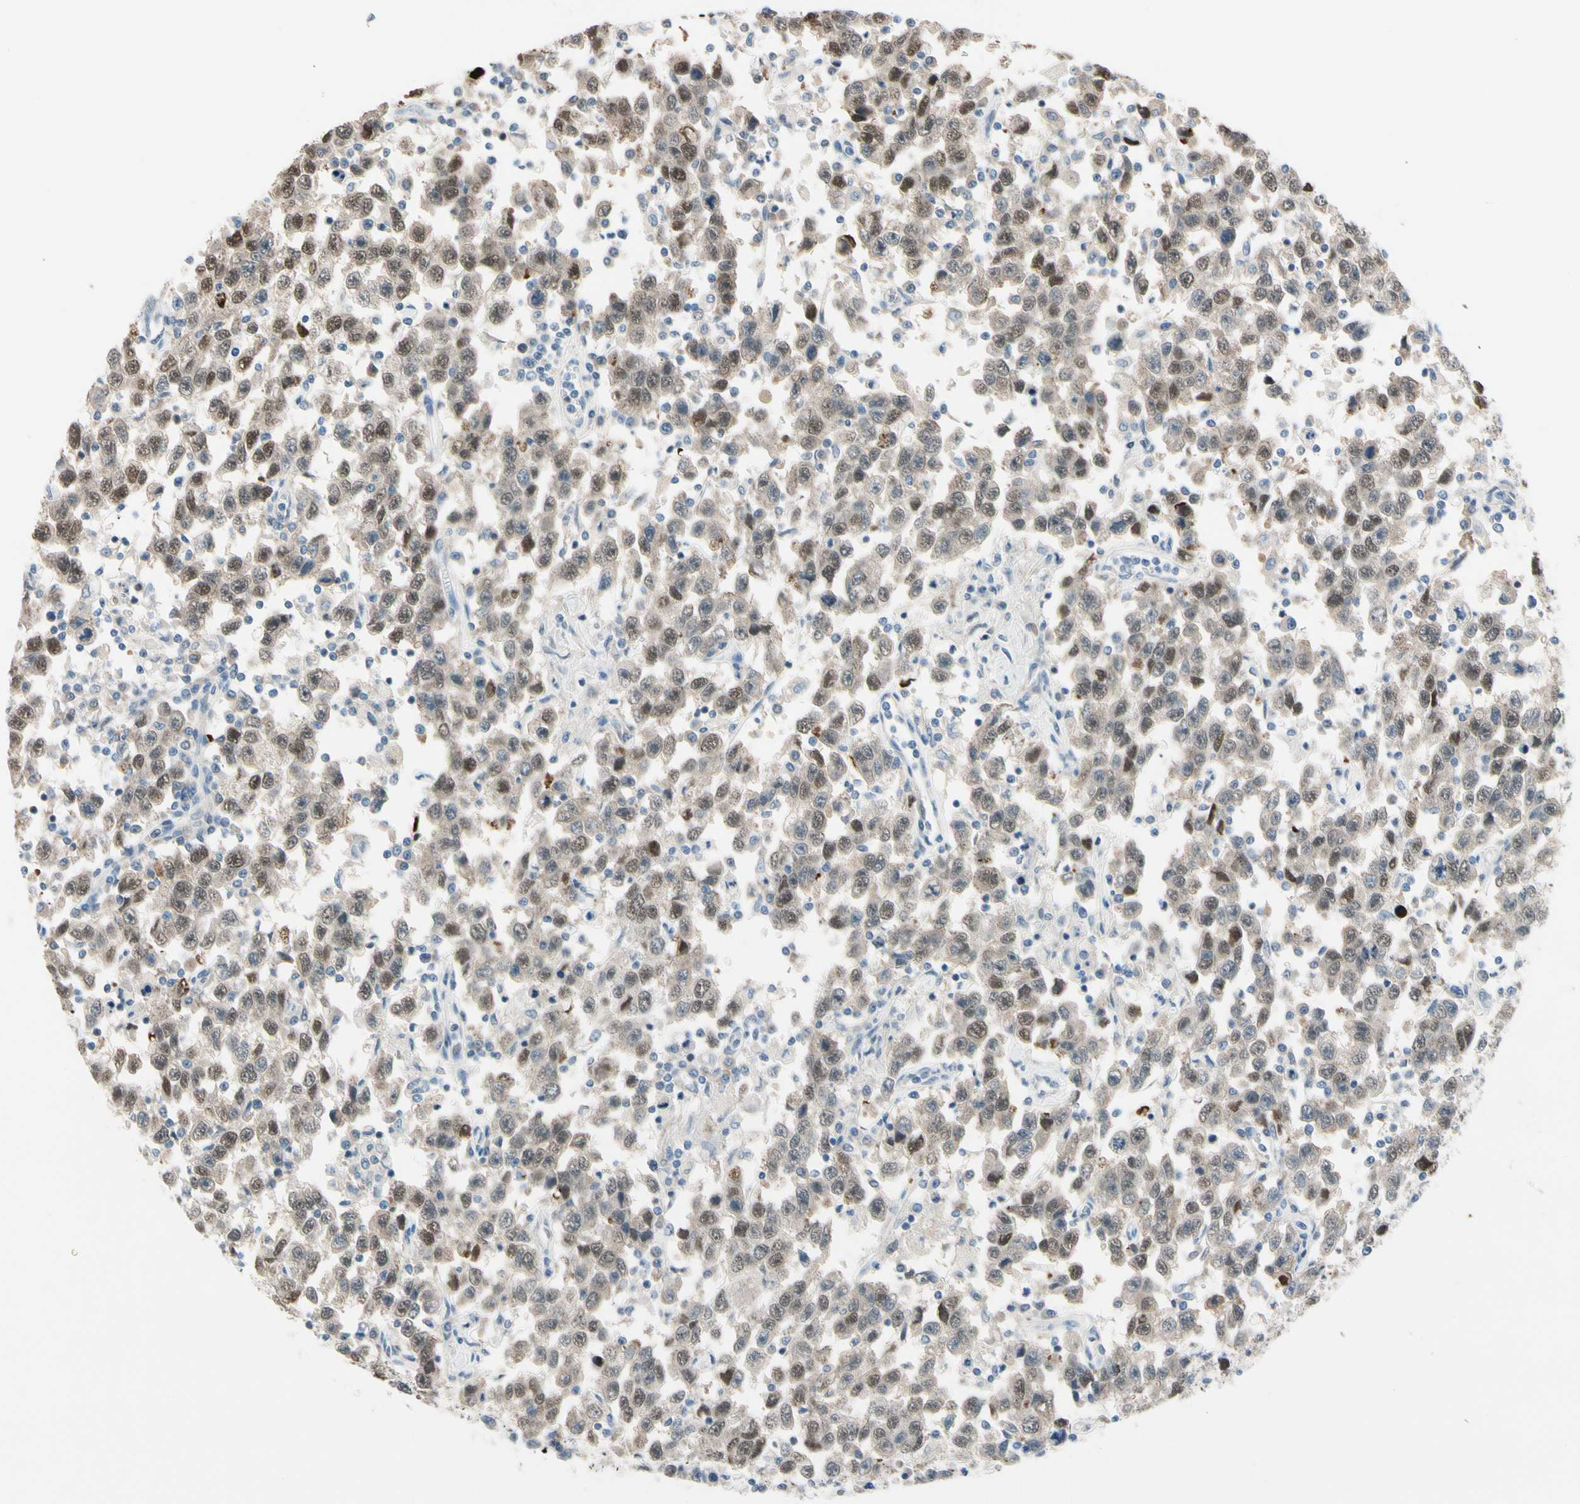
{"staining": {"intensity": "weak", "quantity": "25%-75%", "location": "cytoplasmic/membranous,nuclear"}, "tissue": "testis cancer", "cell_type": "Tumor cells", "image_type": "cancer", "snomed": [{"axis": "morphology", "description": "Seminoma, NOS"}, {"axis": "topography", "description": "Testis"}], "caption": "Testis cancer (seminoma) stained with DAB immunohistochemistry exhibits low levels of weak cytoplasmic/membranous and nuclear expression in approximately 25%-75% of tumor cells.", "gene": "CFAP36", "patient": {"sex": "male", "age": 41}}